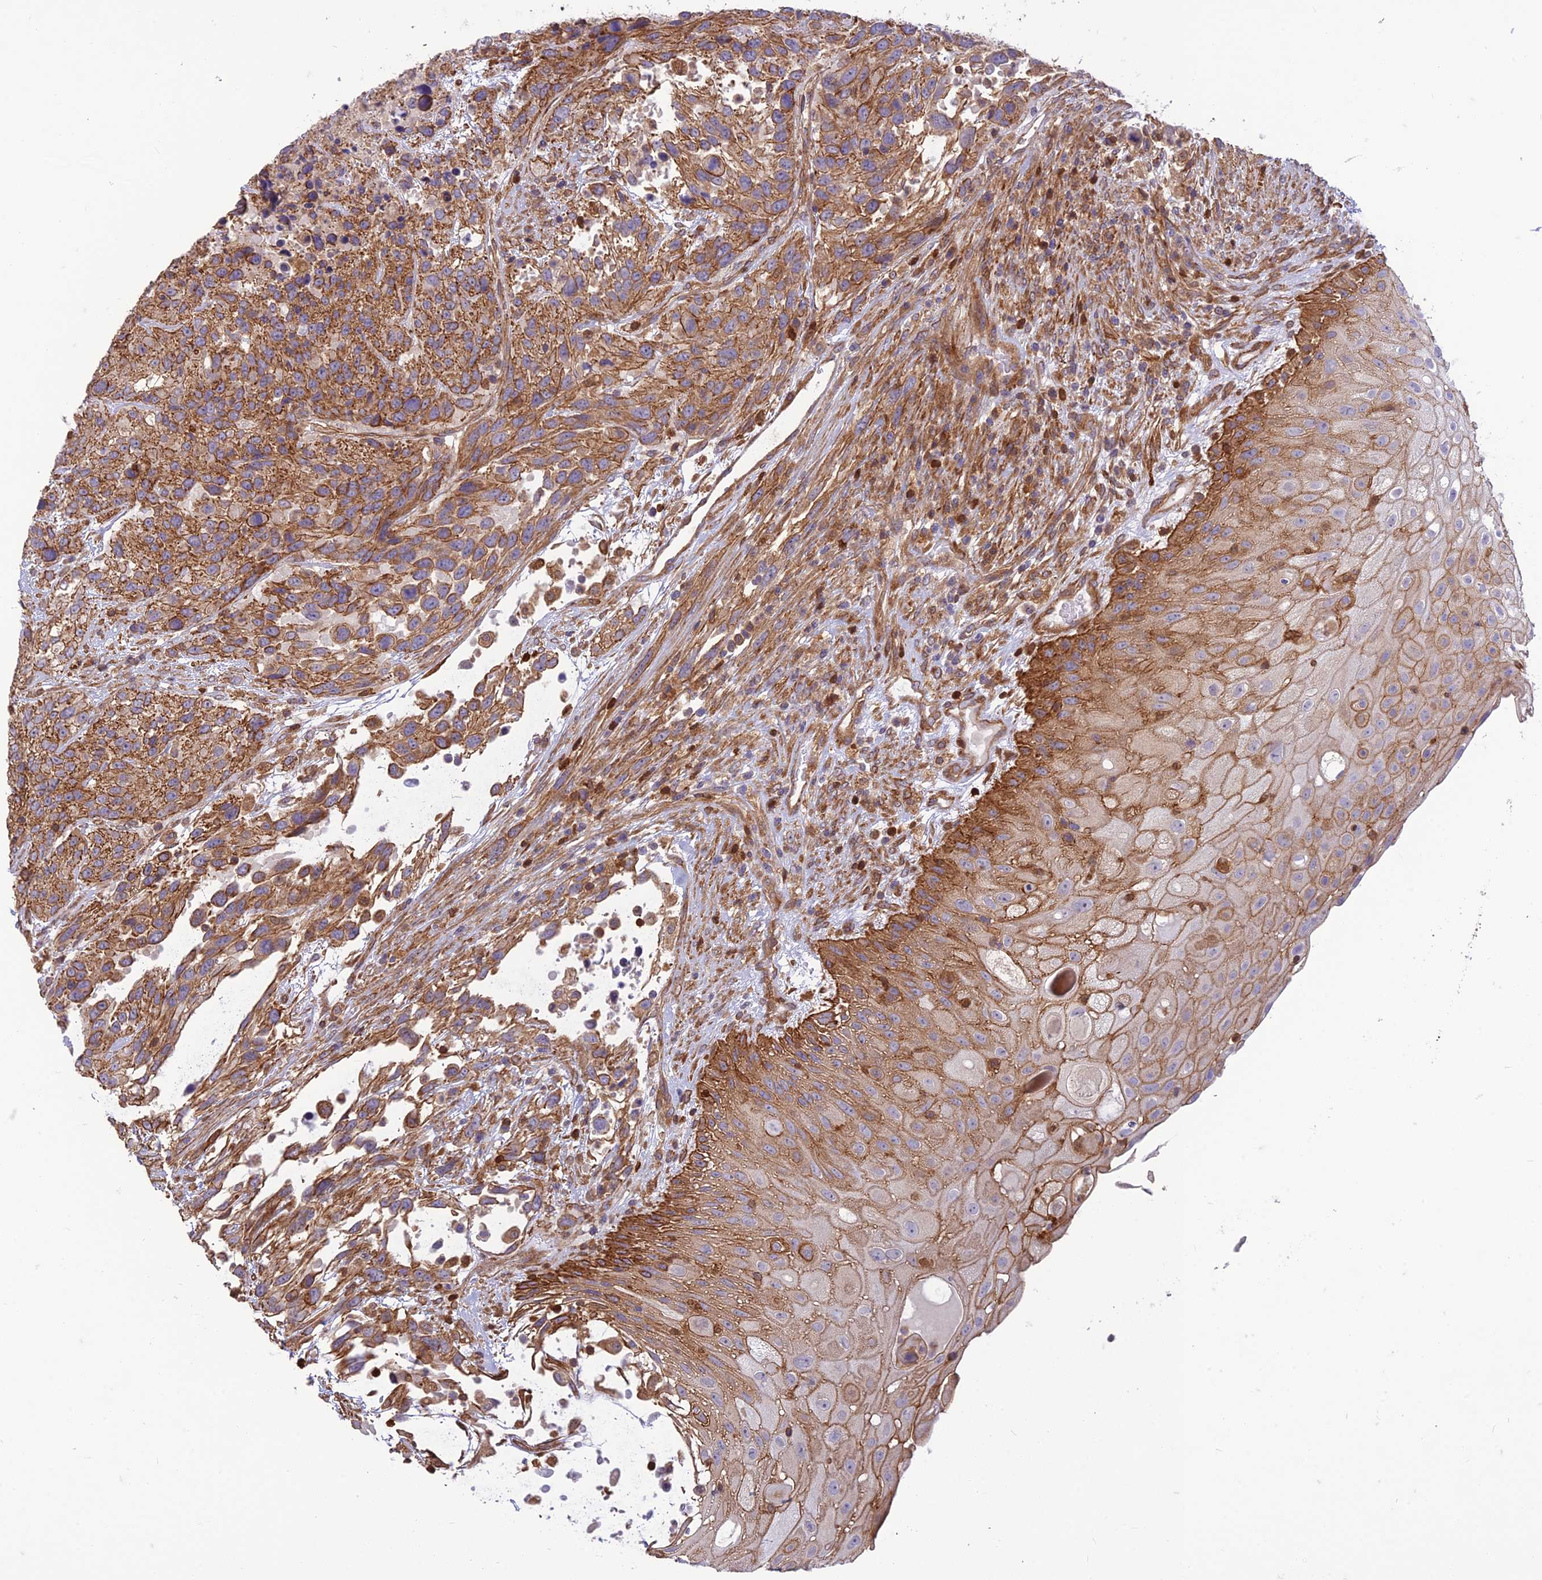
{"staining": {"intensity": "moderate", "quantity": ">75%", "location": "cytoplasmic/membranous"}, "tissue": "urothelial cancer", "cell_type": "Tumor cells", "image_type": "cancer", "snomed": [{"axis": "morphology", "description": "Urothelial carcinoma, High grade"}, {"axis": "topography", "description": "Urinary bladder"}], "caption": "Immunohistochemistry (IHC) micrograph of neoplastic tissue: urothelial cancer stained using IHC reveals medium levels of moderate protein expression localized specifically in the cytoplasmic/membranous of tumor cells, appearing as a cytoplasmic/membranous brown color.", "gene": "HPSE2", "patient": {"sex": "female", "age": 70}}